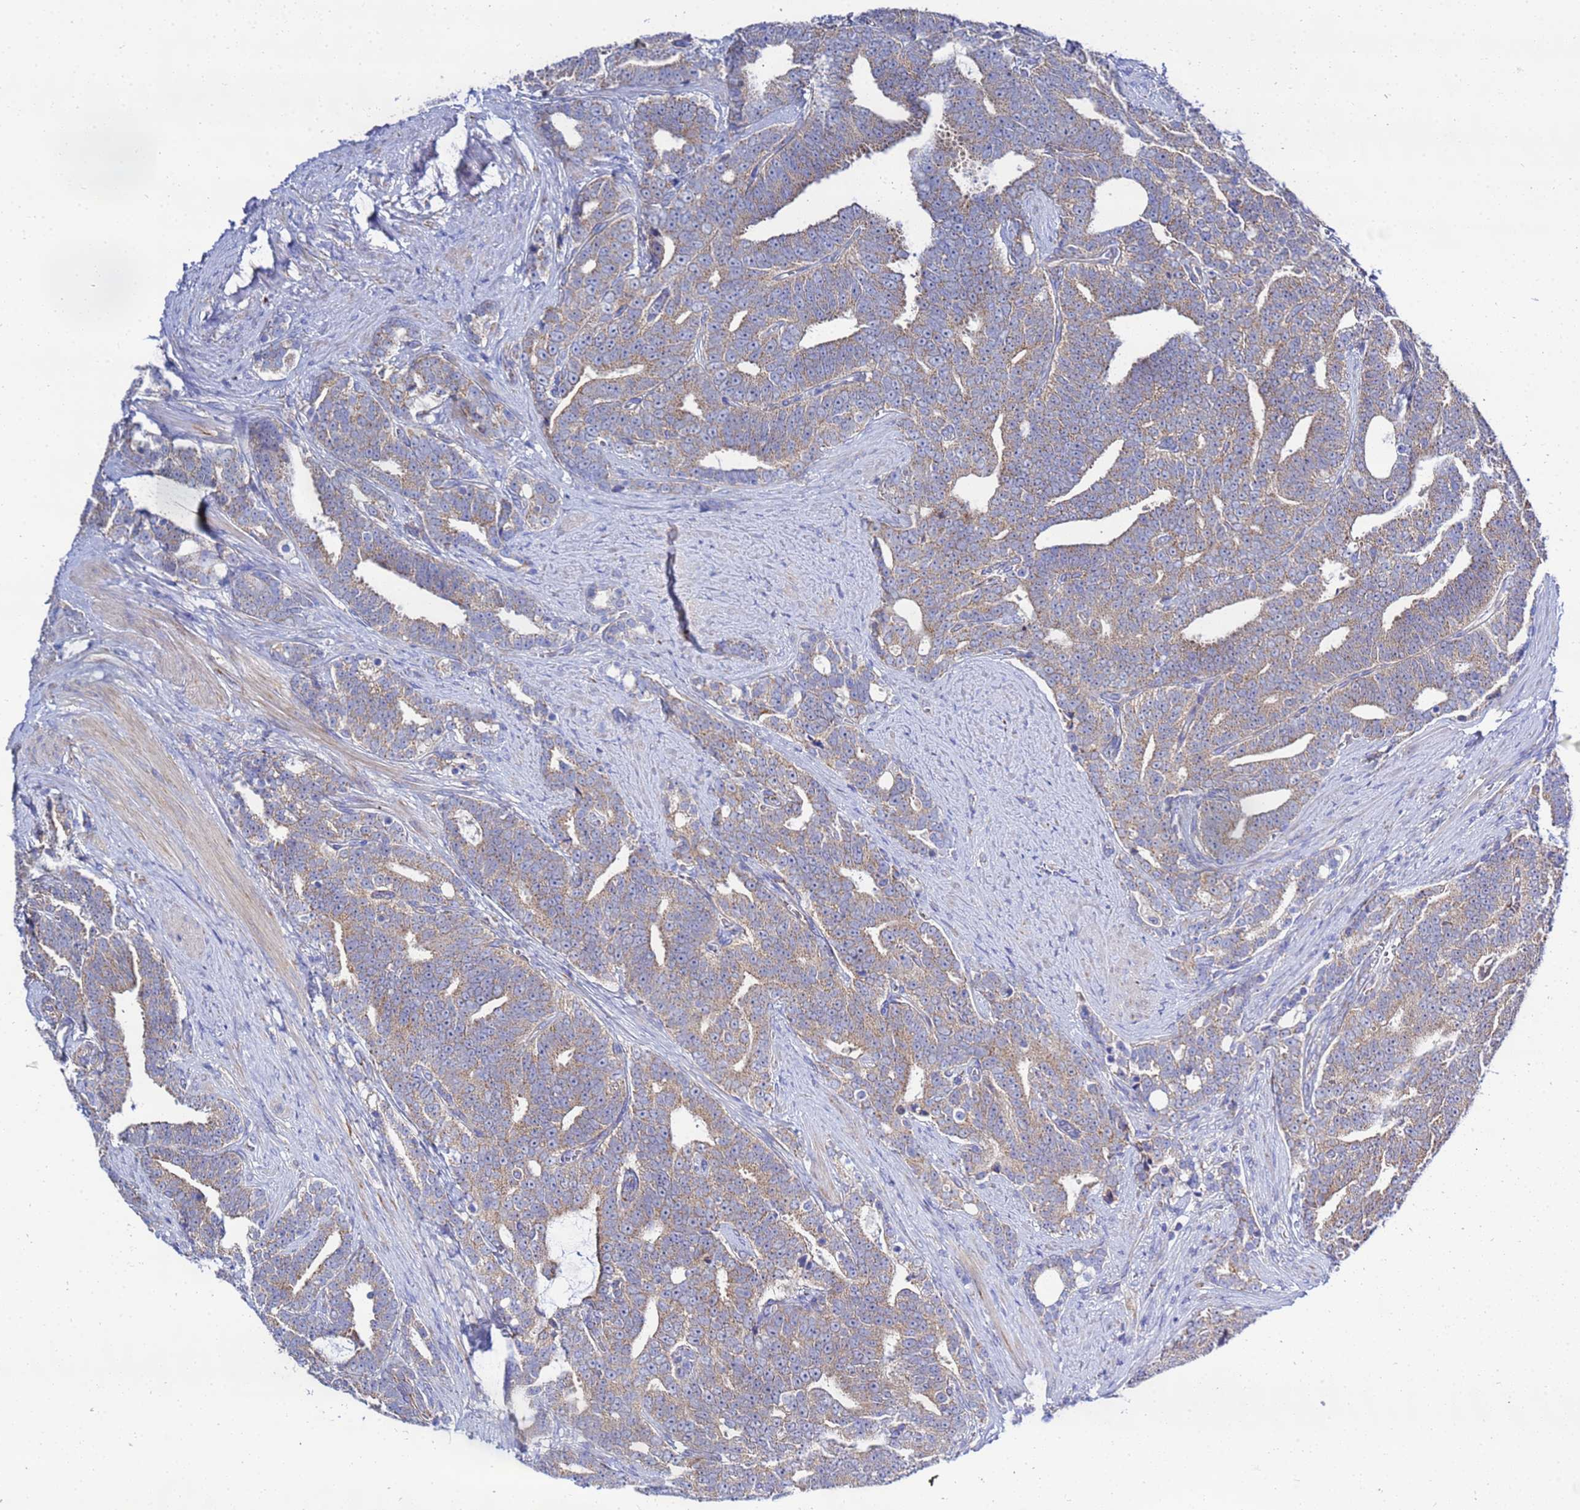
{"staining": {"intensity": "weak", "quantity": "25%-75%", "location": "cytoplasmic/membranous"}, "tissue": "prostate cancer", "cell_type": "Tumor cells", "image_type": "cancer", "snomed": [{"axis": "morphology", "description": "Adenocarcinoma, High grade"}, {"axis": "topography", "description": "Prostate and seminal vesicle, NOS"}], "caption": "Immunohistochemistry (DAB (3,3'-diaminobenzidine)) staining of prostate adenocarcinoma (high-grade) shows weak cytoplasmic/membranous protein expression in approximately 25%-75% of tumor cells. (Stains: DAB (3,3'-diaminobenzidine) in brown, nuclei in blue, Microscopy: brightfield microscopy at high magnification).", "gene": "FAHD2A", "patient": {"sex": "male", "age": 67}}